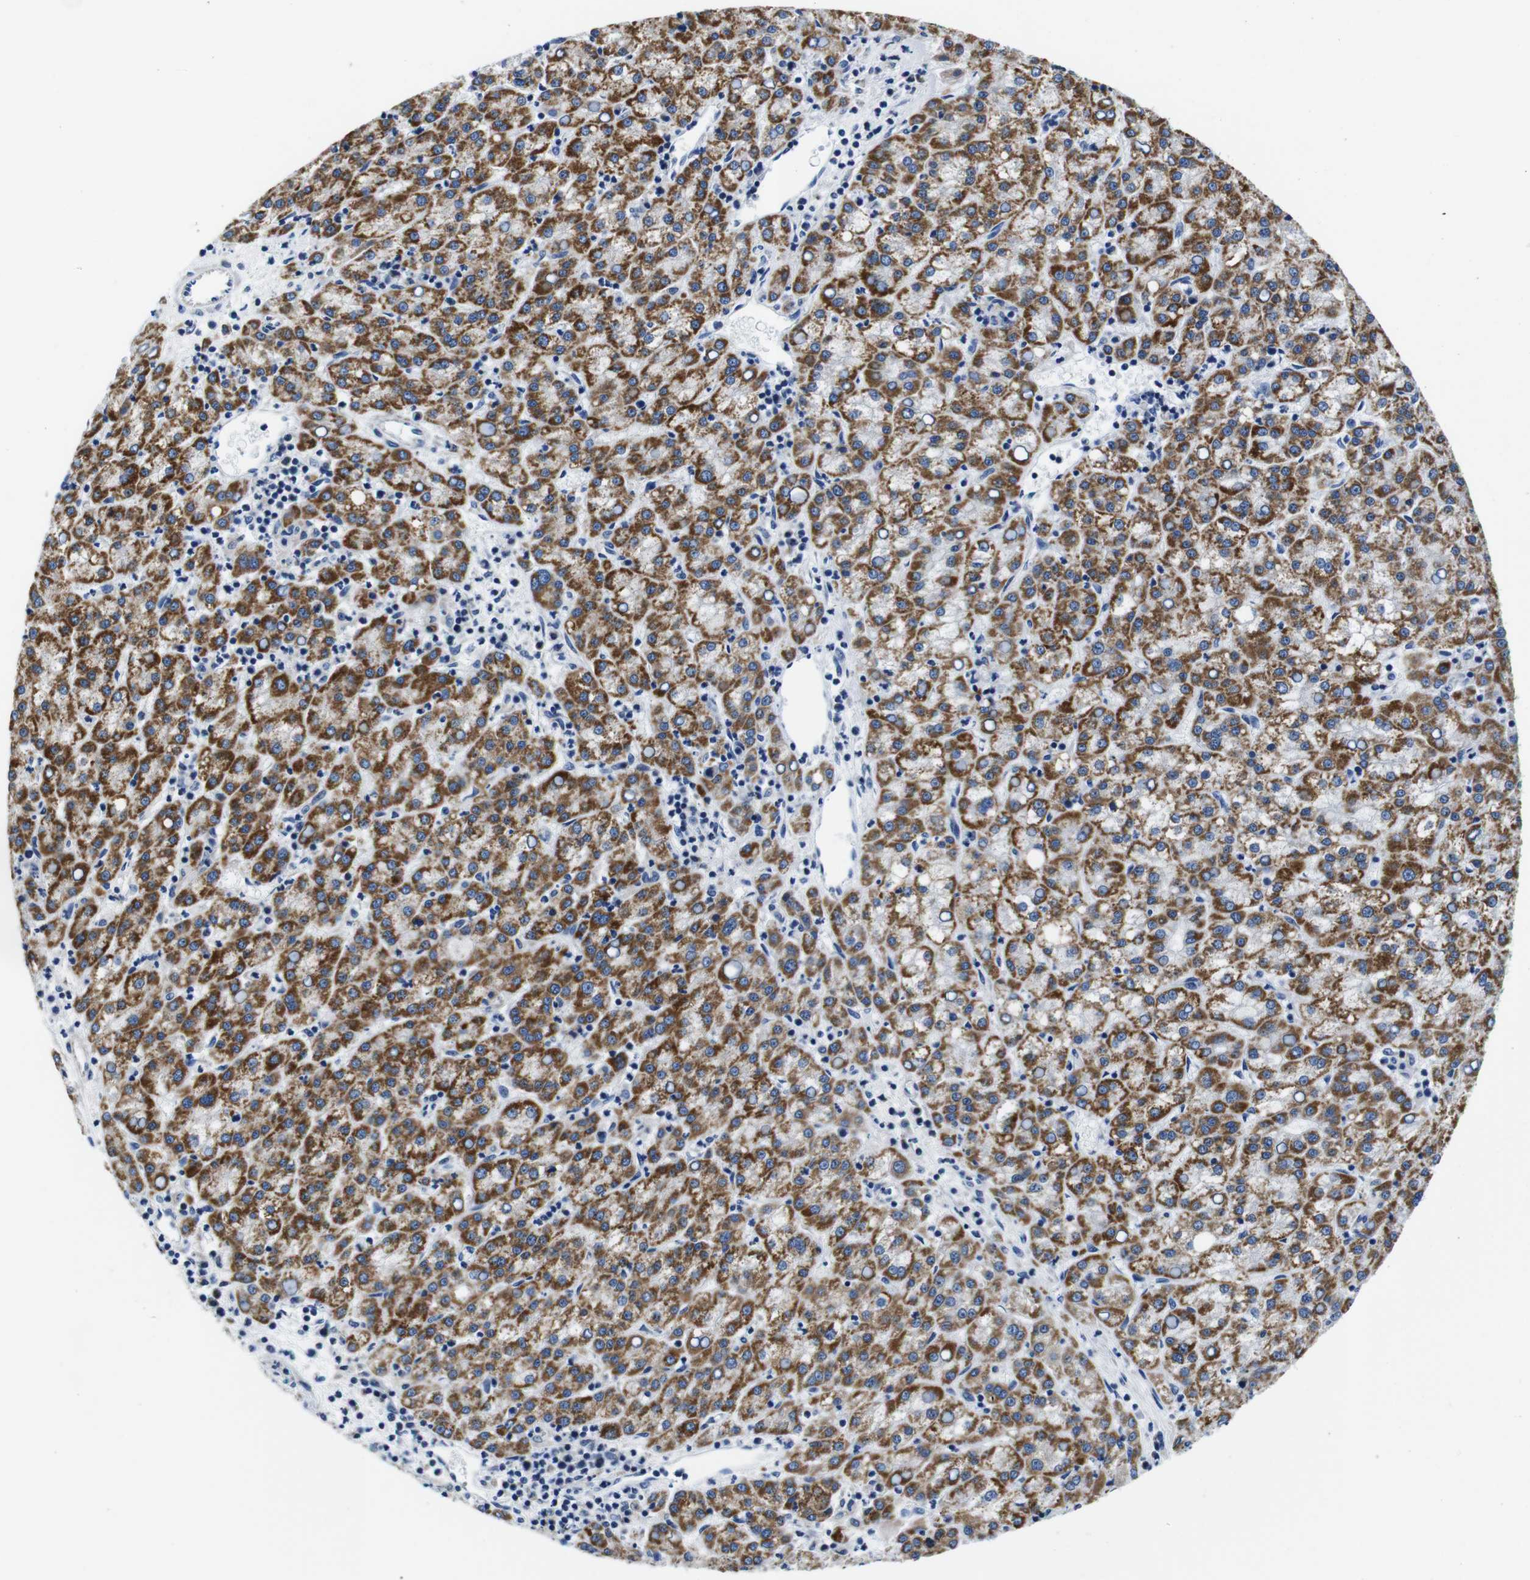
{"staining": {"intensity": "moderate", "quantity": ">75%", "location": "cytoplasmic/membranous"}, "tissue": "liver cancer", "cell_type": "Tumor cells", "image_type": "cancer", "snomed": [{"axis": "morphology", "description": "Carcinoma, Hepatocellular, NOS"}, {"axis": "topography", "description": "Liver"}], "caption": "IHC photomicrograph of hepatocellular carcinoma (liver) stained for a protein (brown), which reveals medium levels of moderate cytoplasmic/membranous staining in about >75% of tumor cells.", "gene": "SNX19", "patient": {"sex": "female", "age": 58}}